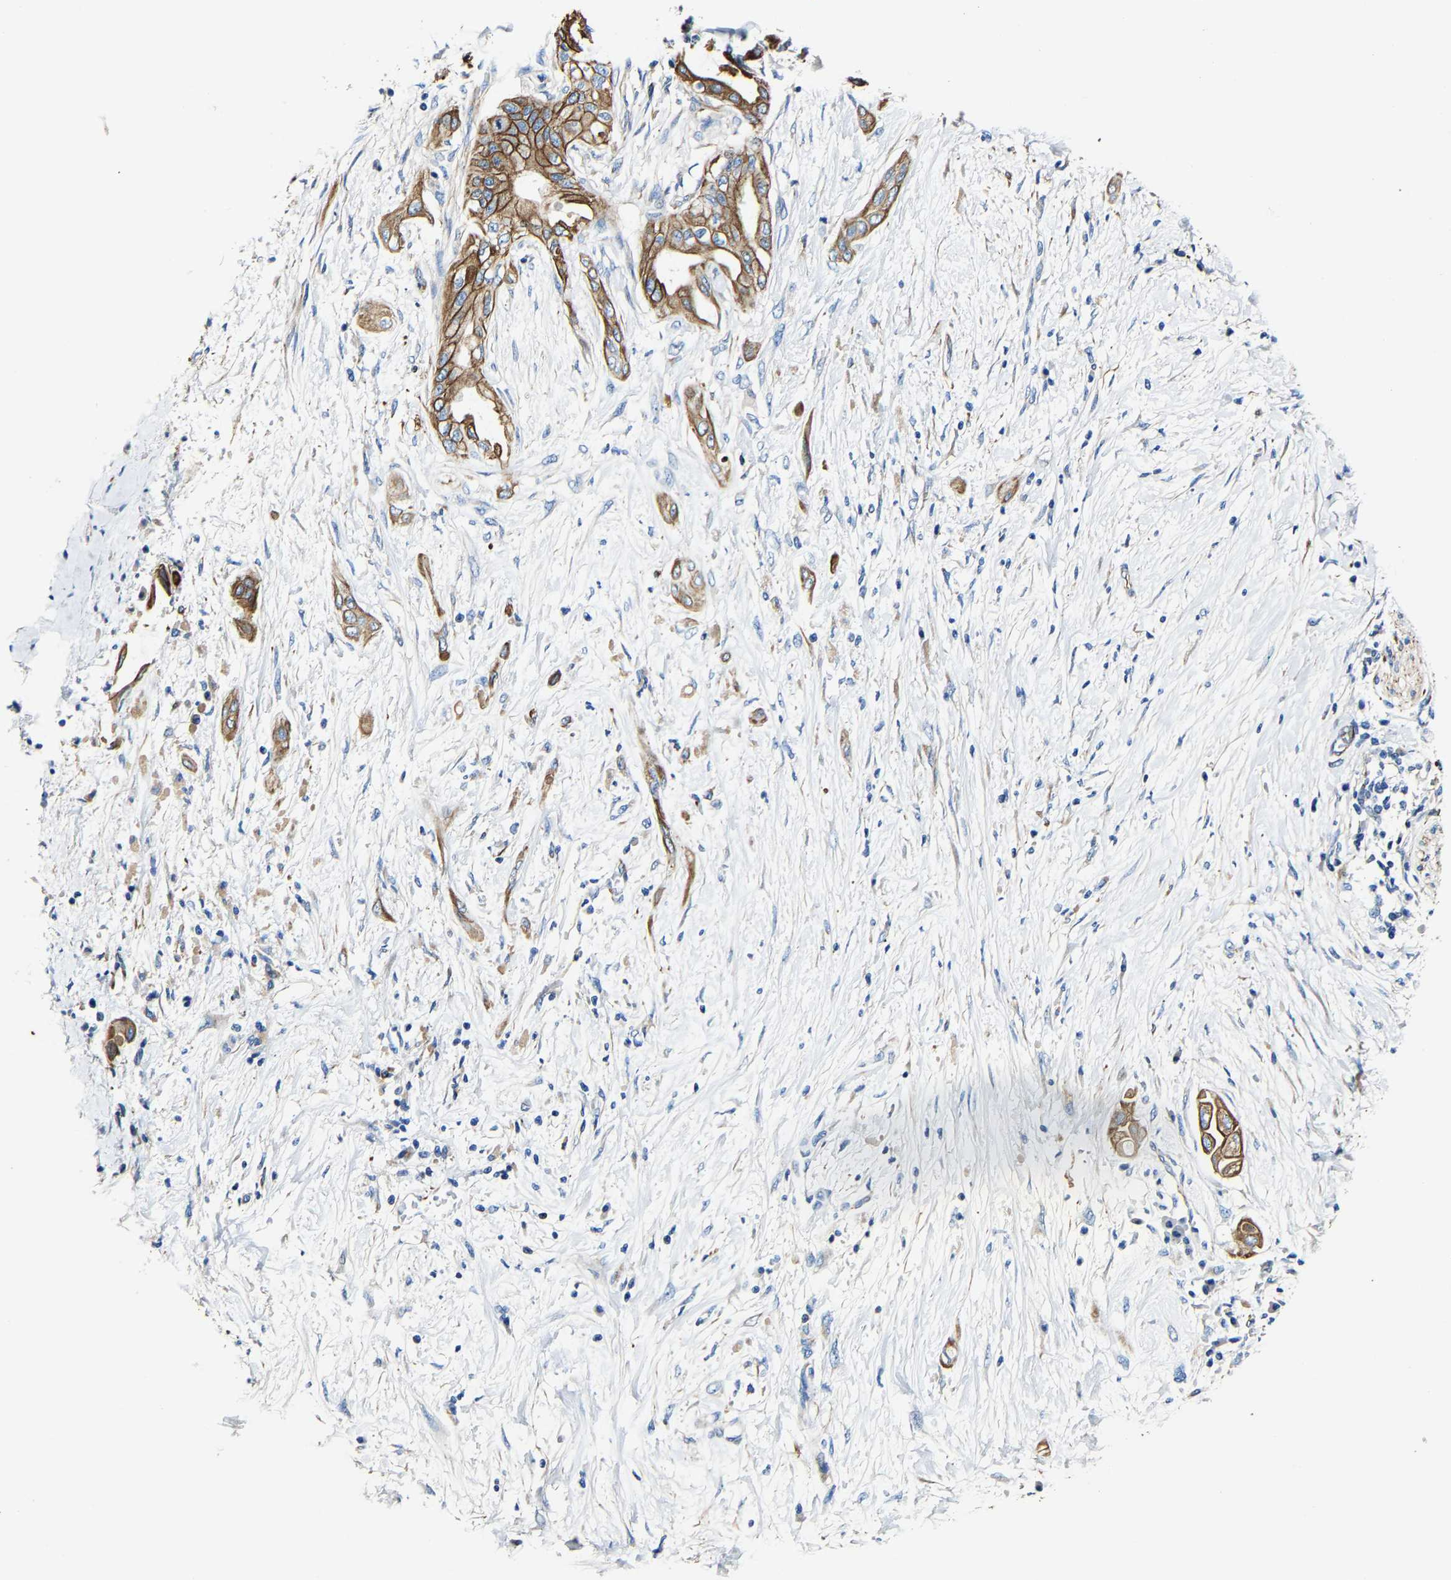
{"staining": {"intensity": "moderate", "quantity": ">75%", "location": "cytoplasmic/membranous"}, "tissue": "pancreatic cancer", "cell_type": "Tumor cells", "image_type": "cancer", "snomed": [{"axis": "morphology", "description": "Adenocarcinoma, NOS"}, {"axis": "morphology", "description": "Adenocarcinoma, metastatic, NOS"}, {"axis": "topography", "description": "Lymph node"}, {"axis": "topography", "description": "Pancreas"}, {"axis": "topography", "description": "Duodenum"}], "caption": "Human pancreatic metastatic adenocarcinoma stained with a brown dye exhibits moderate cytoplasmic/membranous positive expression in approximately >75% of tumor cells.", "gene": "MMEL1", "patient": {"sex": "female", "age": 64}}